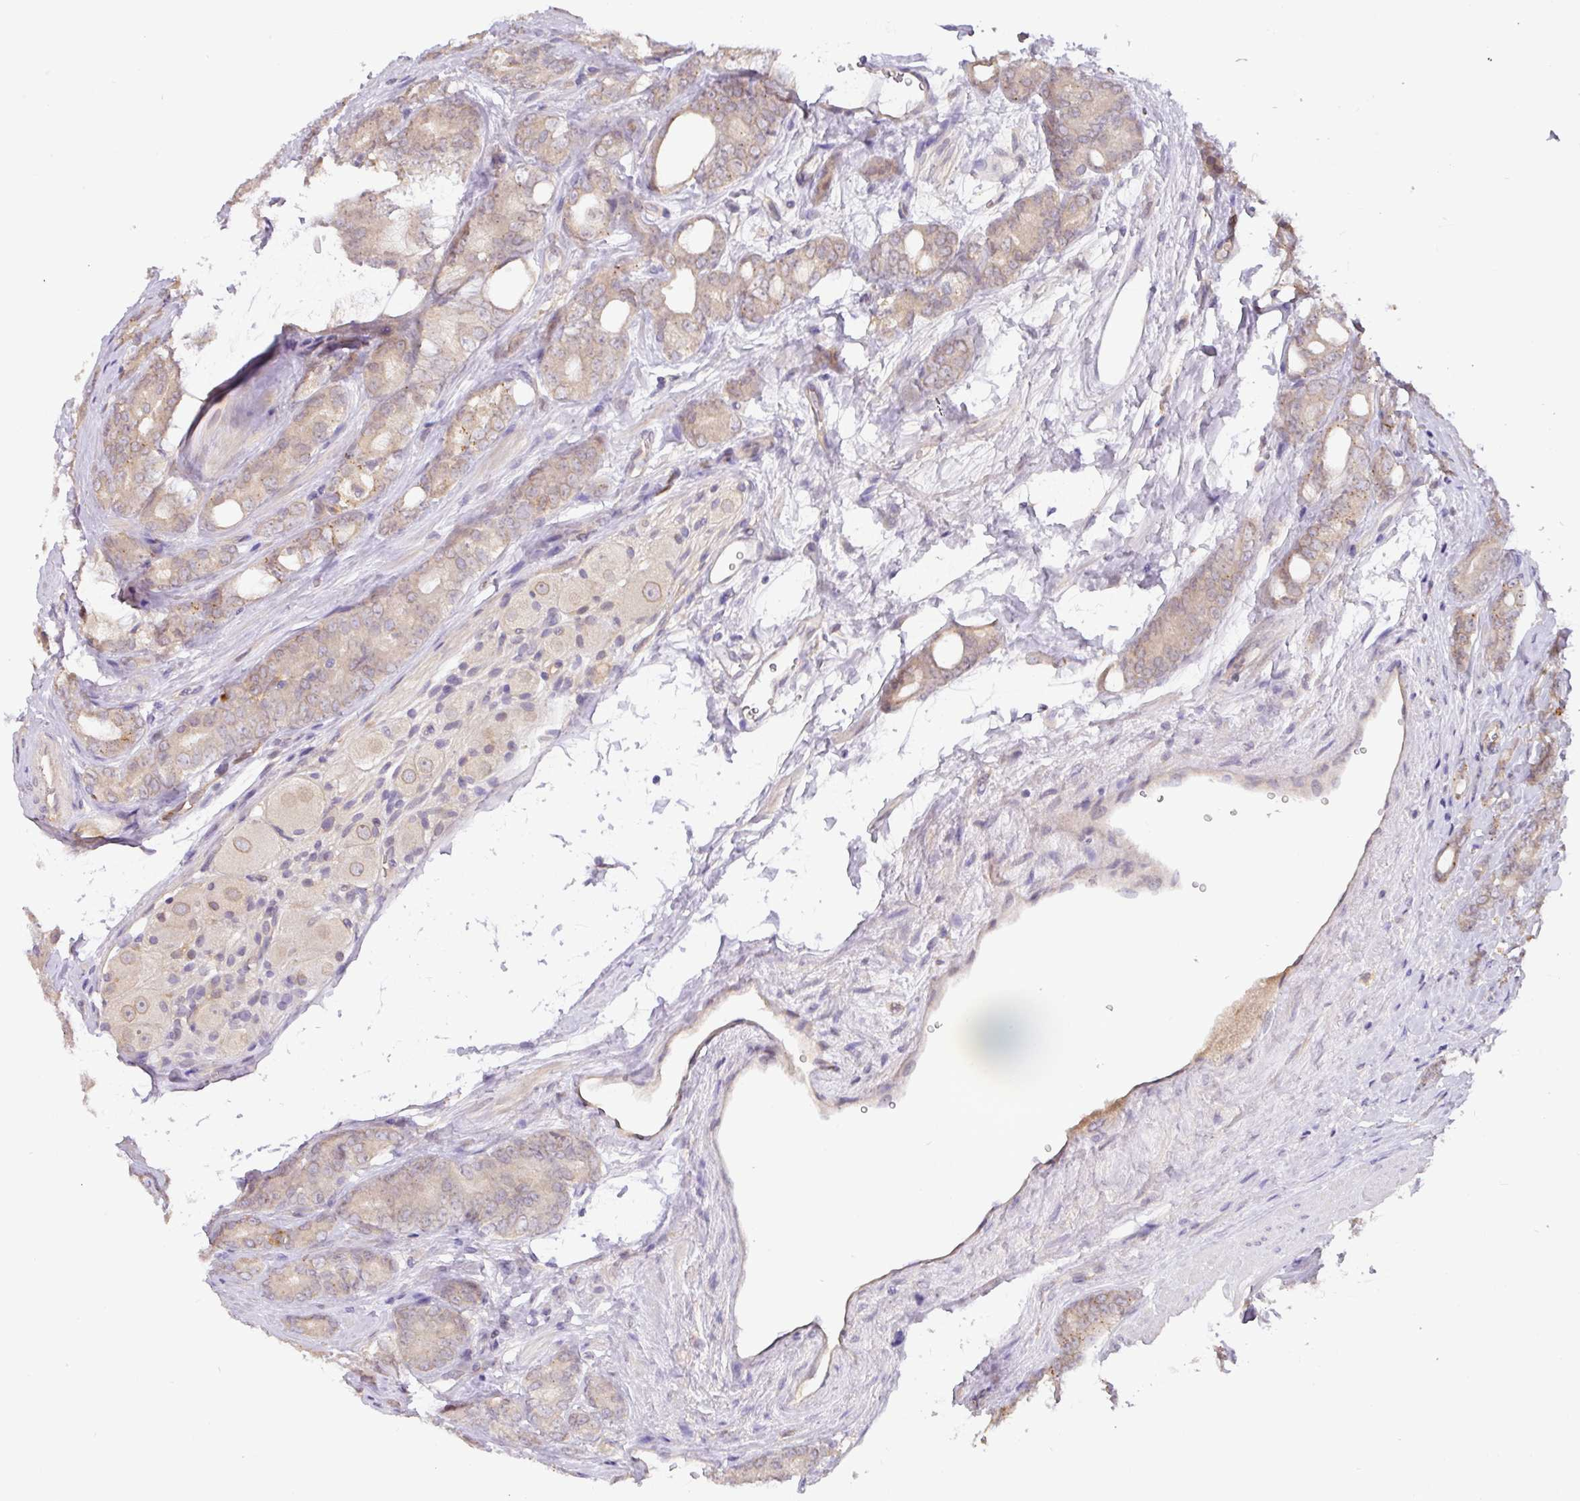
{"staining": {"intensity": "weak", "quantity": ">75%", "location": "cytoplasmic/membranous"}, "tissue": "prostate cancer", "cell_type": "Tumor cells", "image_type": "cancer", "snomed": [{"axis": "morphology", "description": "Adenocarcinoma, High grade"}, {"axis": "topography", "description": "Prostate"}], "caption": "High-grade adenocarcinoma (prostate) tissue displays weak cytoplasmic/membranous expression in about >75% of tumor cells", "gene": "GCNT7", "patient": {"sex": "male", "age": 62}}